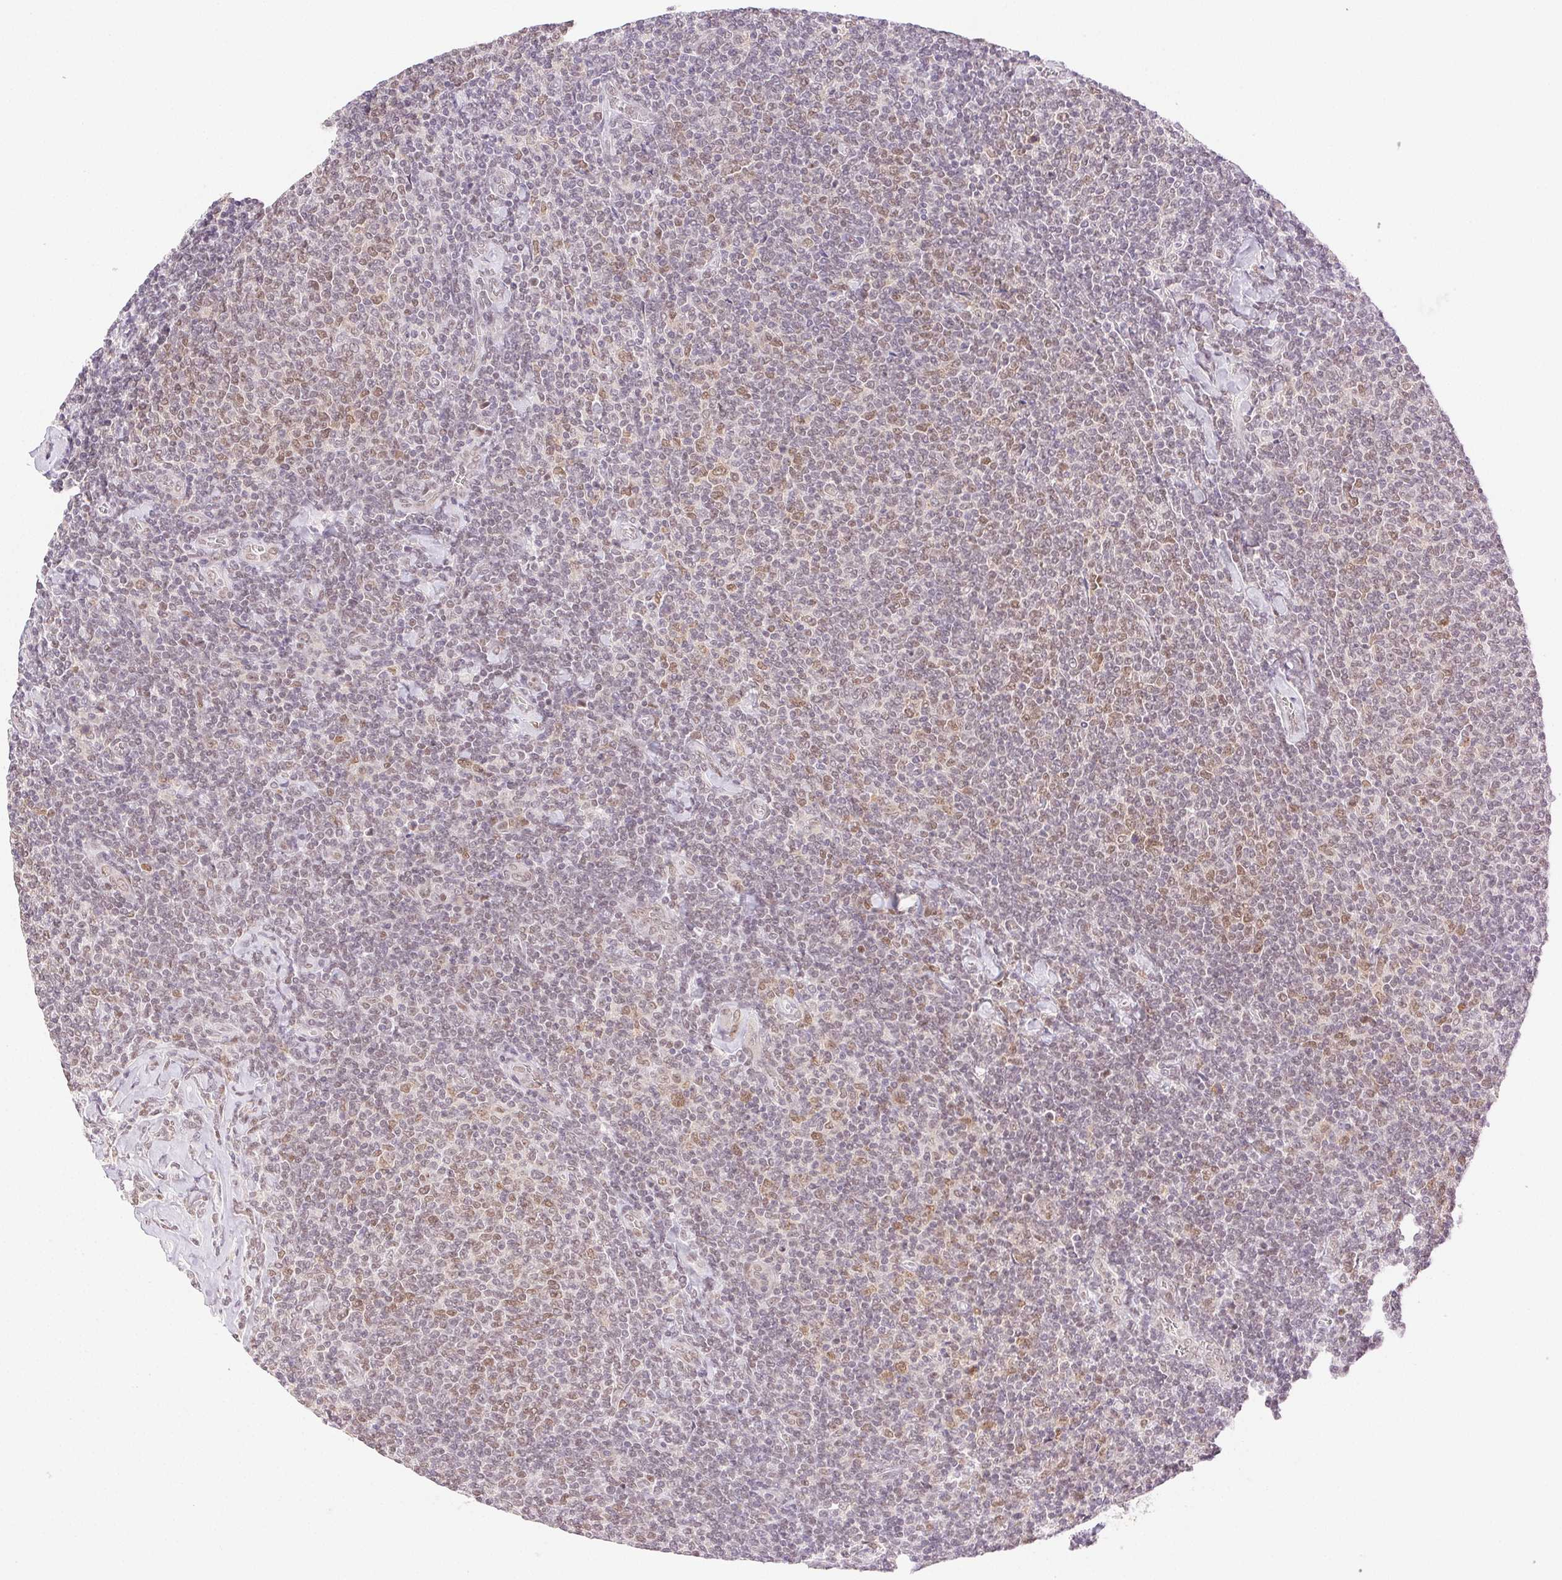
{"staining": {"intensity": "moderate", "quantity": "25%-75%", "location": "nuclear"}, "tissue": "lymphoma", "cell_type": "Tumor cells", "image_type": "cancer", "snomed": [{"axis": "morphology", "description": "Malignant lymphoma, non-Hodgkin's type, Low grade"}, {"axis": "topography", "description": "Lymph node"}], "caption": "This histopathology image shows IHC staining of human lymphoma, with medium moderate nuclear staining in about 25%-75% of tumor cells.", "gene": "H2AZ2", "patient": {"sex": "male", "age": 52}}